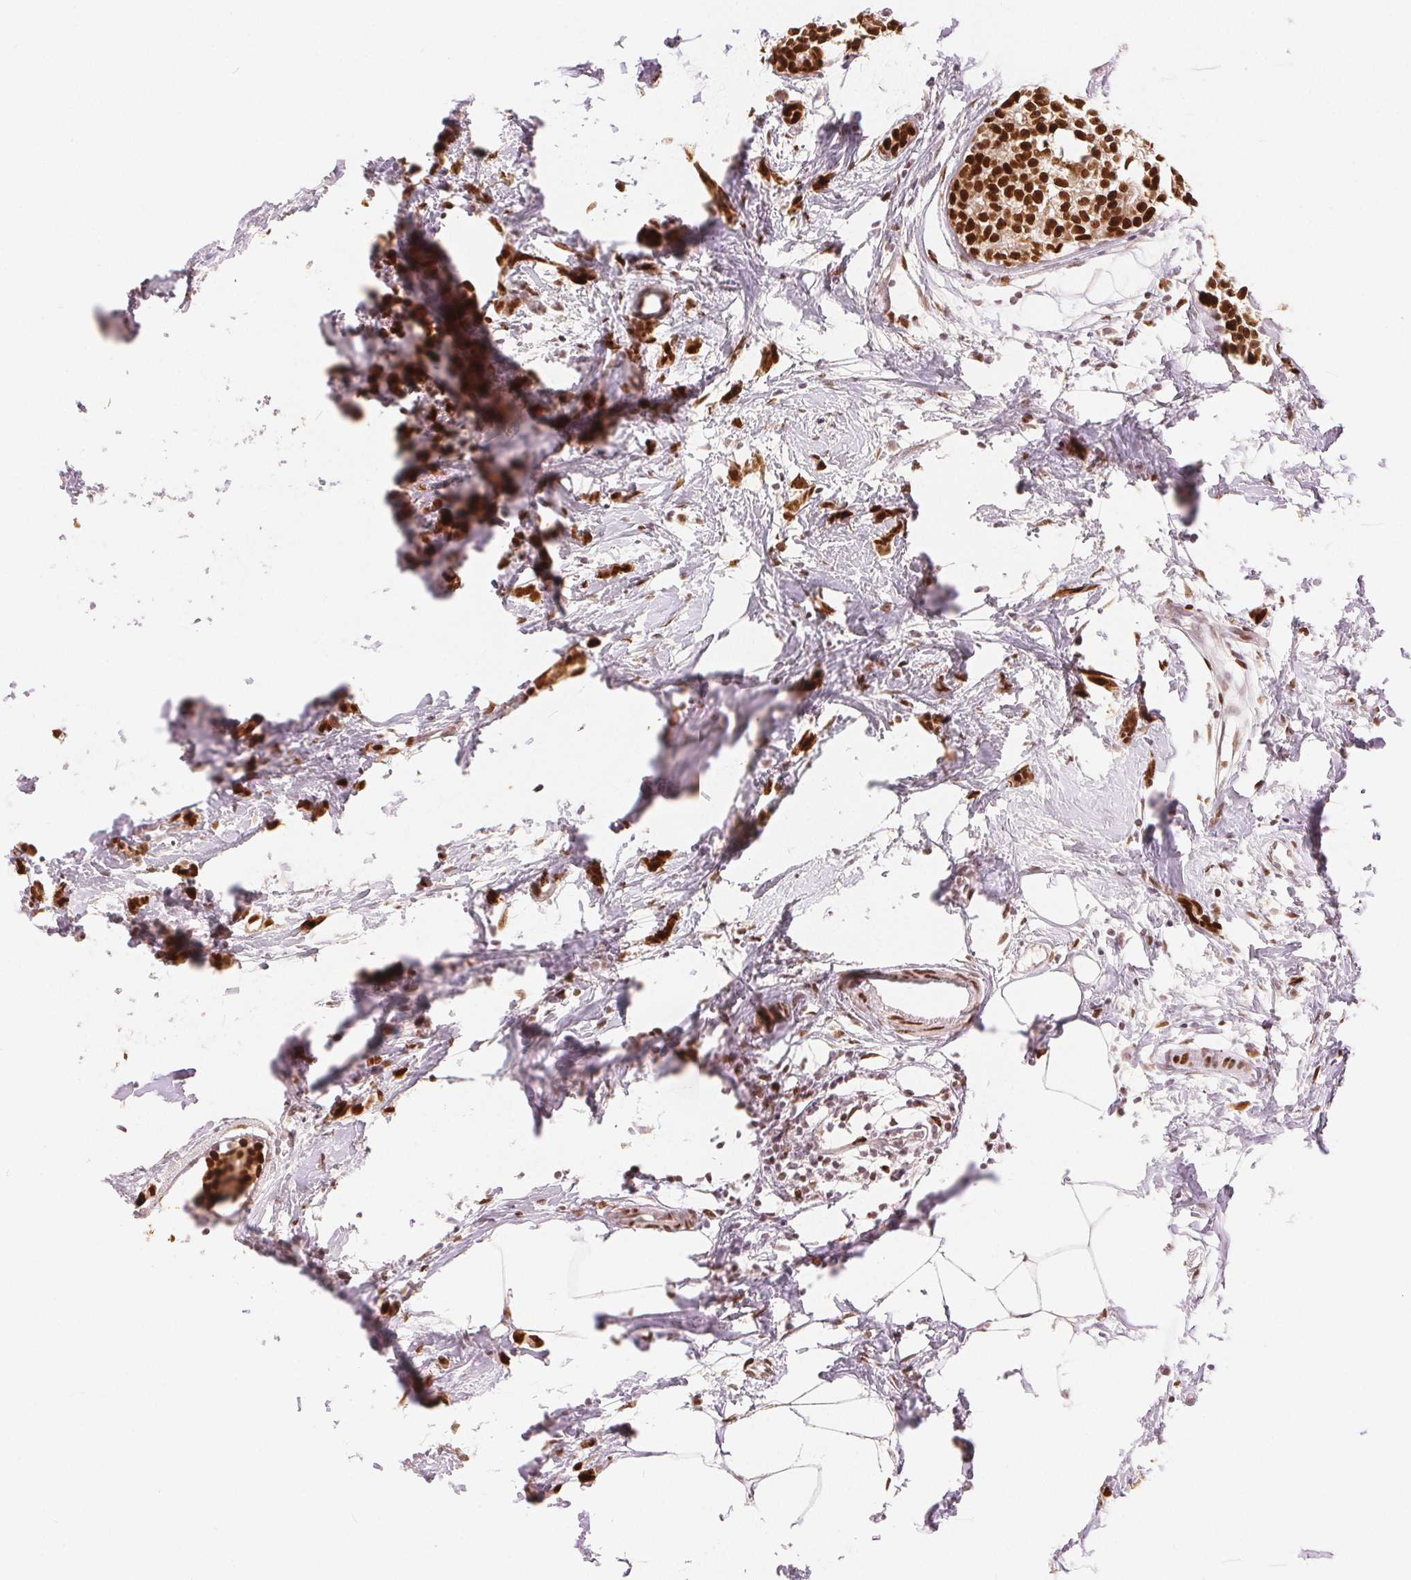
{"staining": {"intensity": "strong", "quantity": ">75%", "location": "nuclear"}, "tissue": "breast cancer", "cell_type": "Tumor cells", "image_type": "cancer", "snomed": [{"axis": "morphology", "description": "Duct carcinoma"}, {"axis": "topography", "description": "Breast"}], "caption": "DAB (3,3'-diaminobenzidine) immunohistochemical staining of human breast cancer (infiltrating ductal carcinoma) demonstrates strong nuclear protein staining in approximately >75% of tumor cells. Using DAB (brown) and hematoxylin (blue) stains, captured at high magnification using brightfield microscopy.", "gene": "ZNF703", "patient": {"sex": "female", "age": 40}}